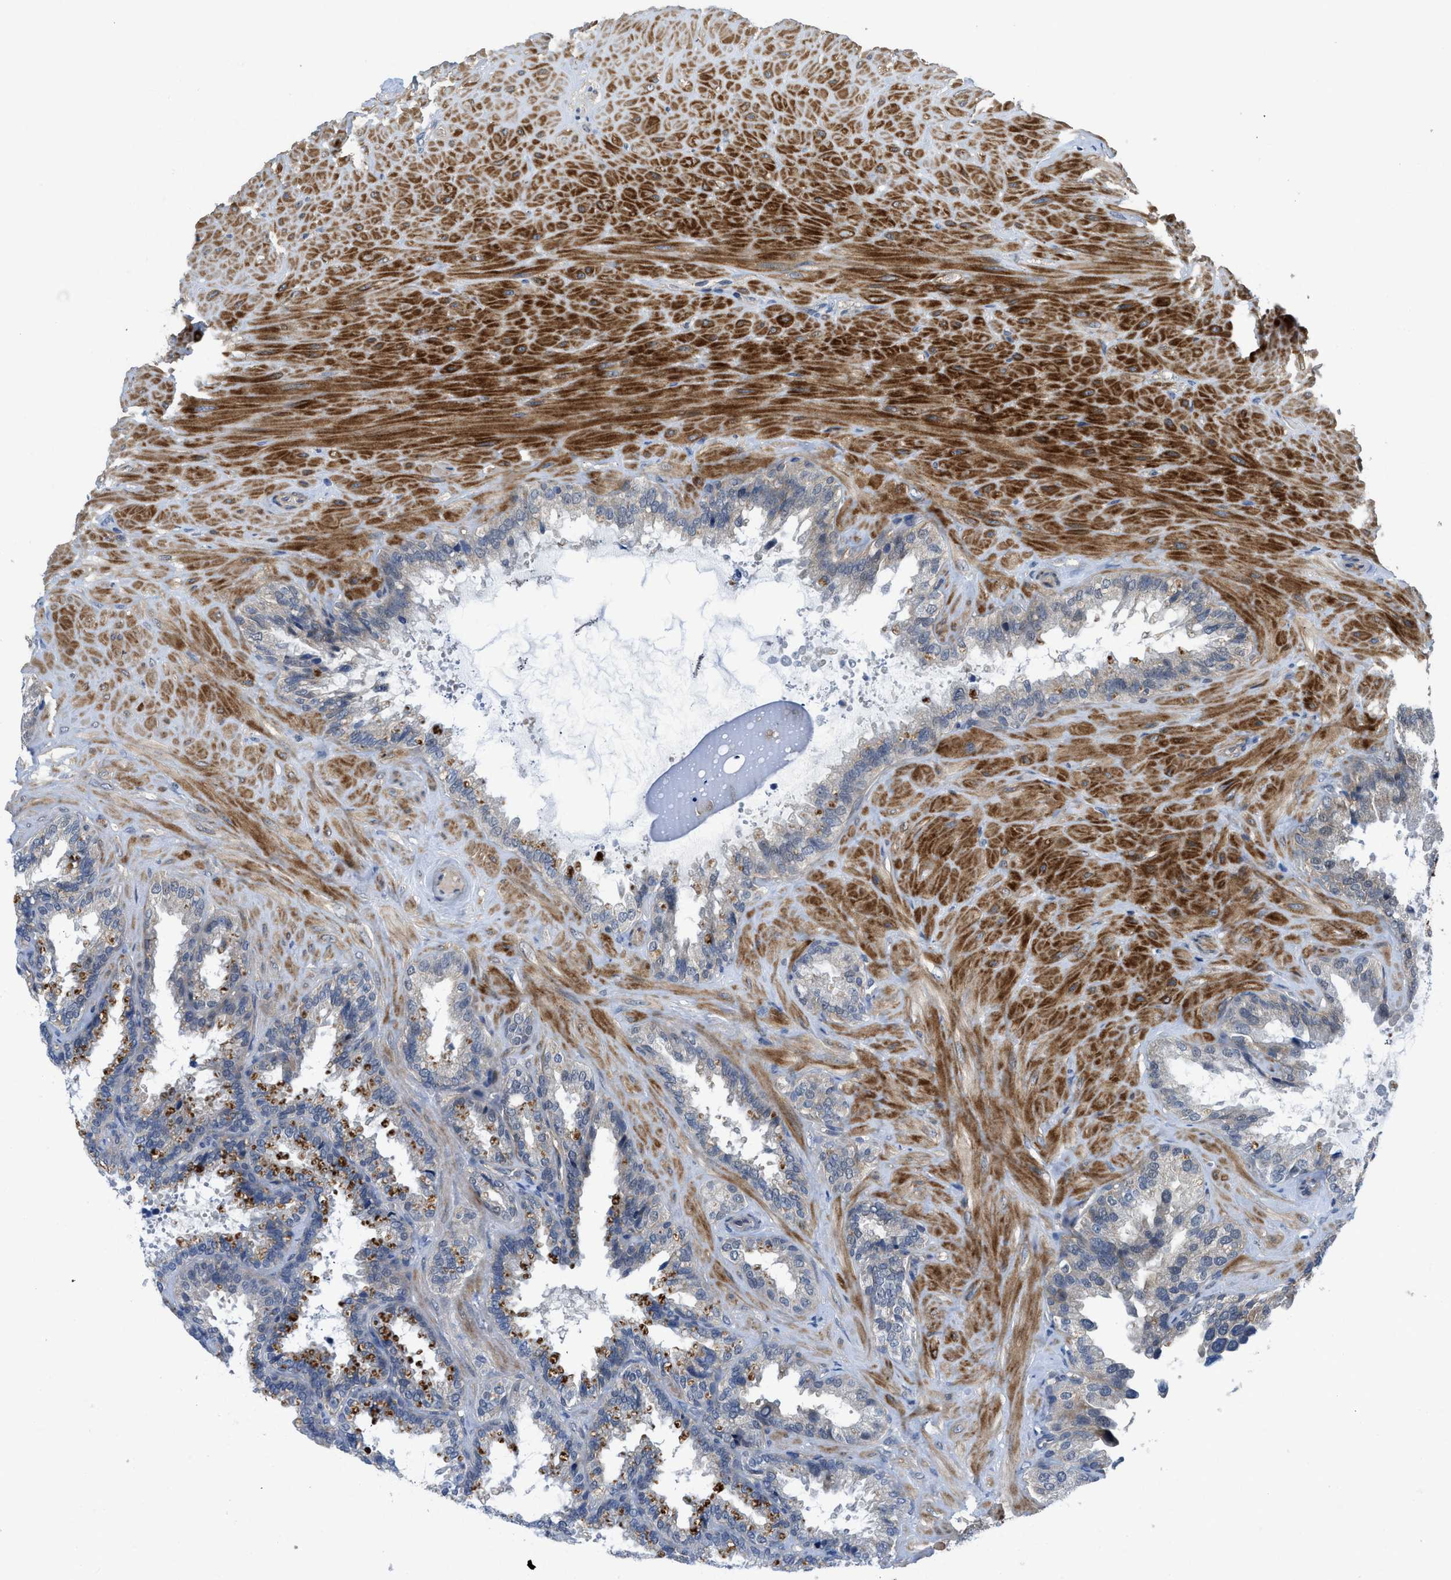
{"staining": {"intensity": "moderate", "quantity": "25%-75%", "location": "cytoplasmic/membranous"}, "tissue": "seminal vesicle", "cell_type": "Glandular cells", "image_type": "normal", "snomed": [{"axis": "morphology", "description": "Normal tissue, NOS"}, {"axis": "topography", "description": "Seminal veicle"}], "caption": "Immunohistochemistry (IHC) photomicrograph of unremarkable seminal vesicle: seminal vesicle stained using IHC displays medium levels of moderate protein expression localized specifically in the cytoplasmic/membranous of glandular cells, appearing as a cytoplasmic/membranous brown color.", "gene": "PANX1", "patient": {"sex": "male", "age": 46}}